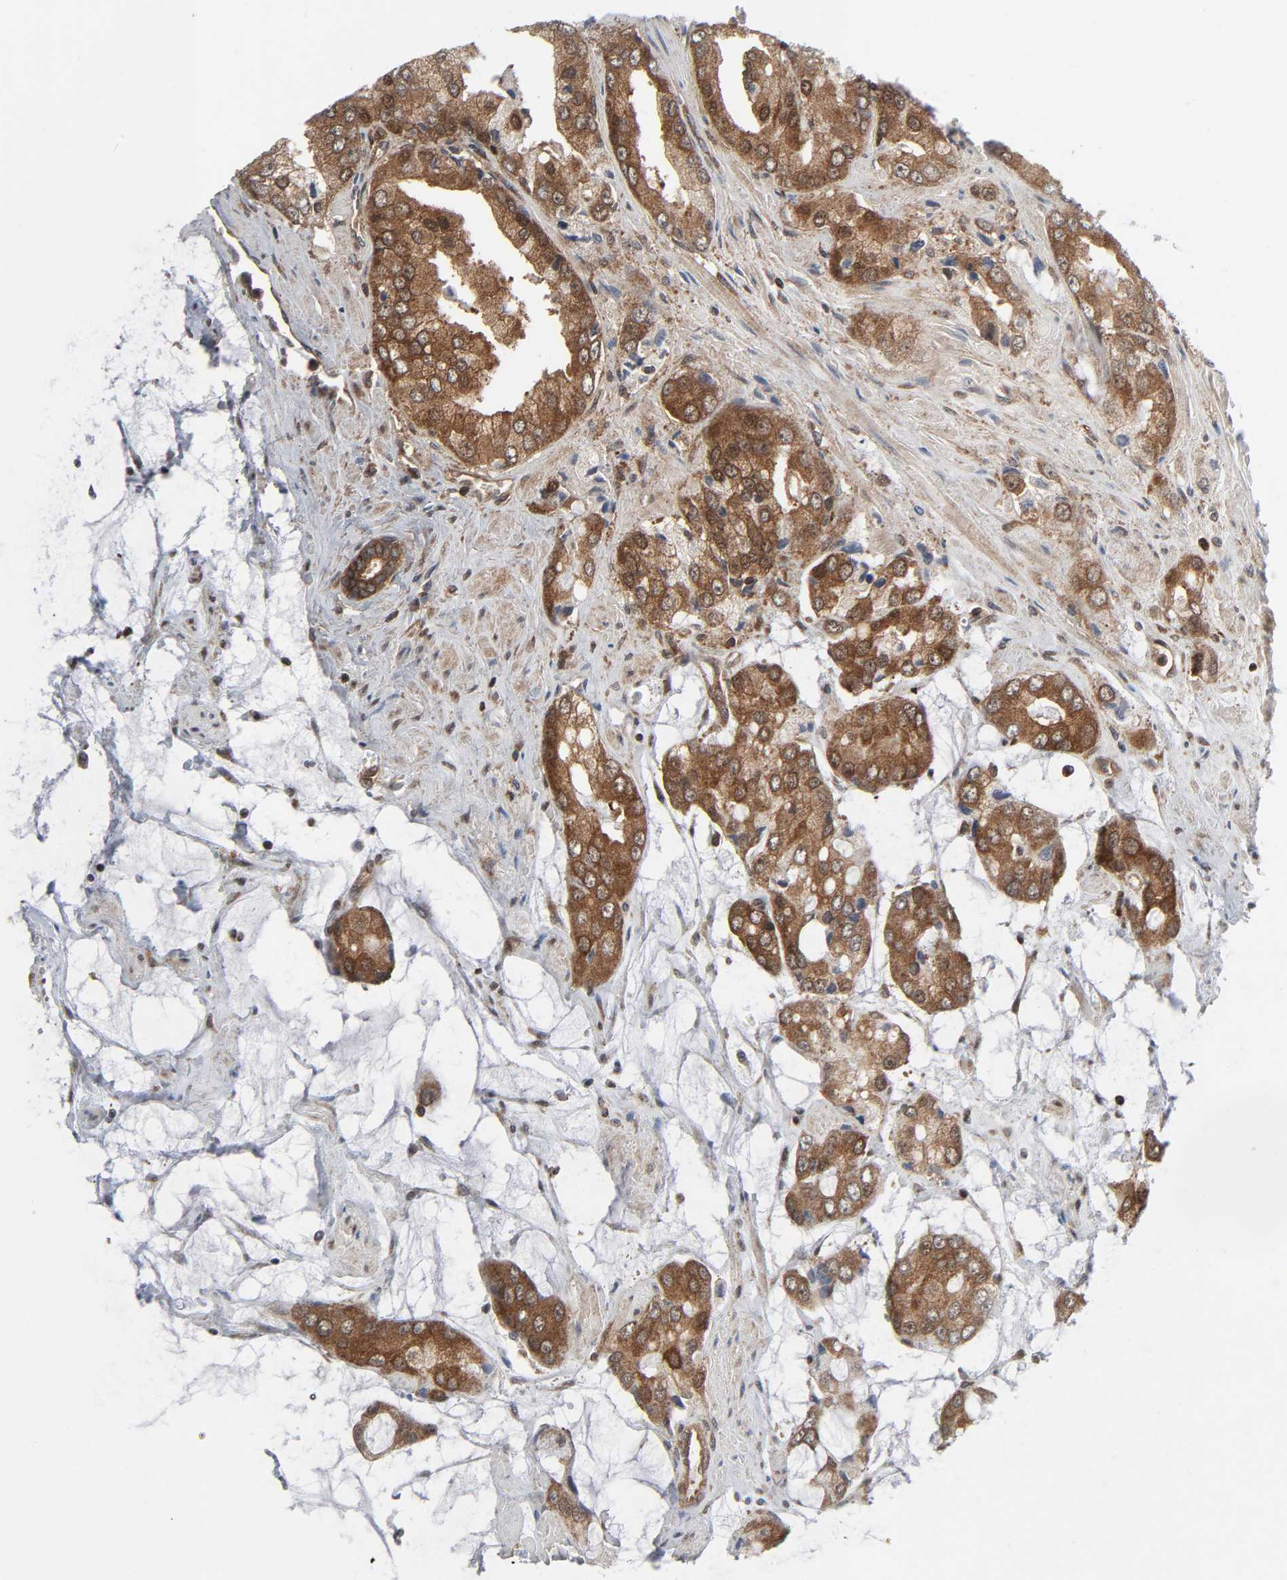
{"staining": {"intensity": "moderate", "quantity": ">75%", "location": "cytoplasmic/membranous"}, "tissue": "prostate cancer", "cell_type": "Tumor cells", "image_type": "cancer", "snomed": [{"axis": "morphology", "description": "Adenocarcinoma, High grade"}, {"axis": "topography", "description": "Prostate"}], "caption": "Human prostate cancer stained with a protein marker demonstrates moderate staining in tumor cells.", "gene": "GSK3A", "patient": {"sex": "male", "age": 67}}